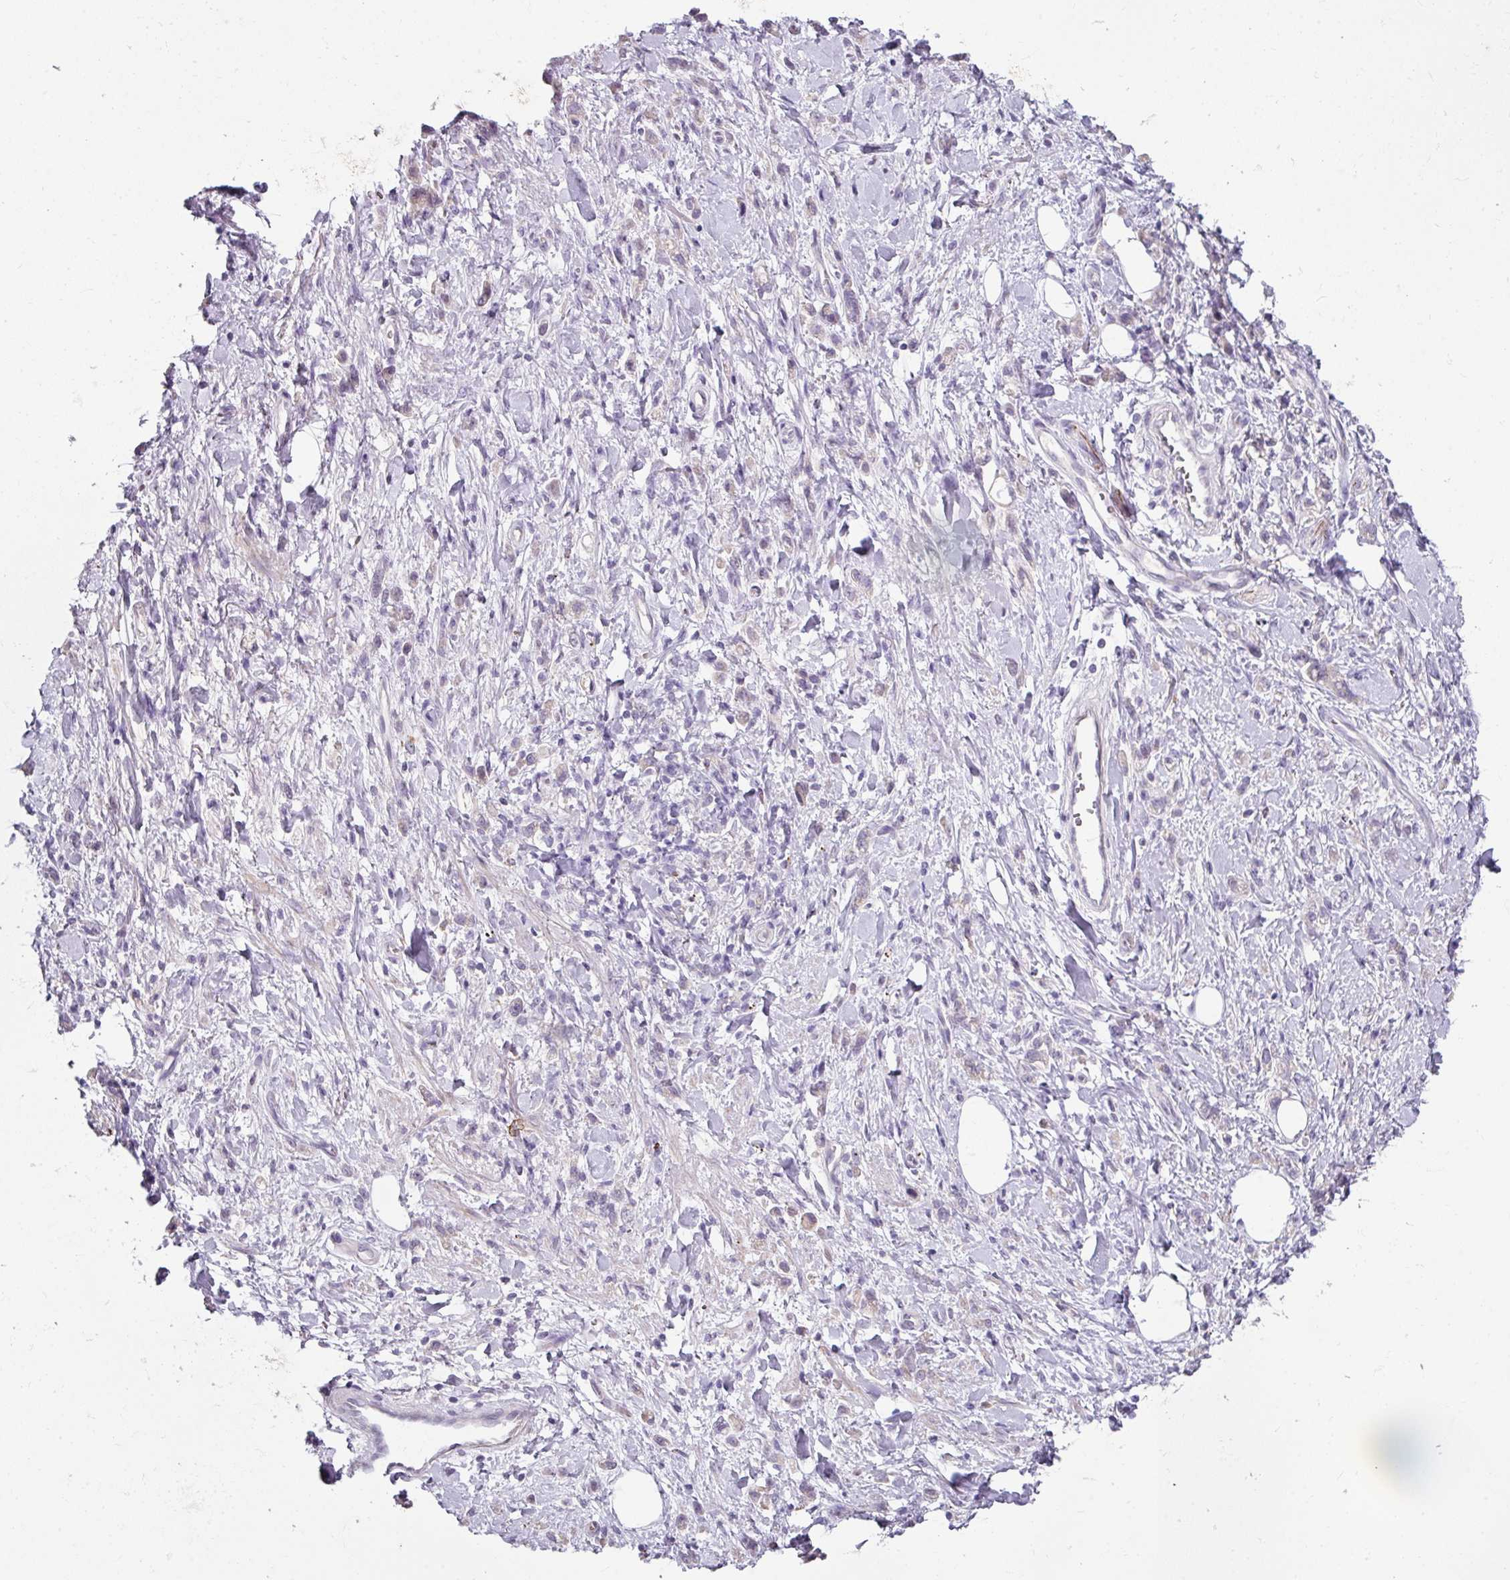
{"staining": {"intensity": "negative", "quantity": "none", "location": "none"}, "tissue": "stomach cancer", "cell_type": "Tumor cells", "image_type": "cancer", "snomed": [{"axis": "morphology", "description": "Adenocarcinoma, NOS"}, {"axis": "topography", "description": "Stomach"}], "caption": "Immunohistochemistry (IHC) of stomach cancer displays no expression in tumor cells.", "gene": "FHAD1", "patient": {"sex": "male", "age": 77}}